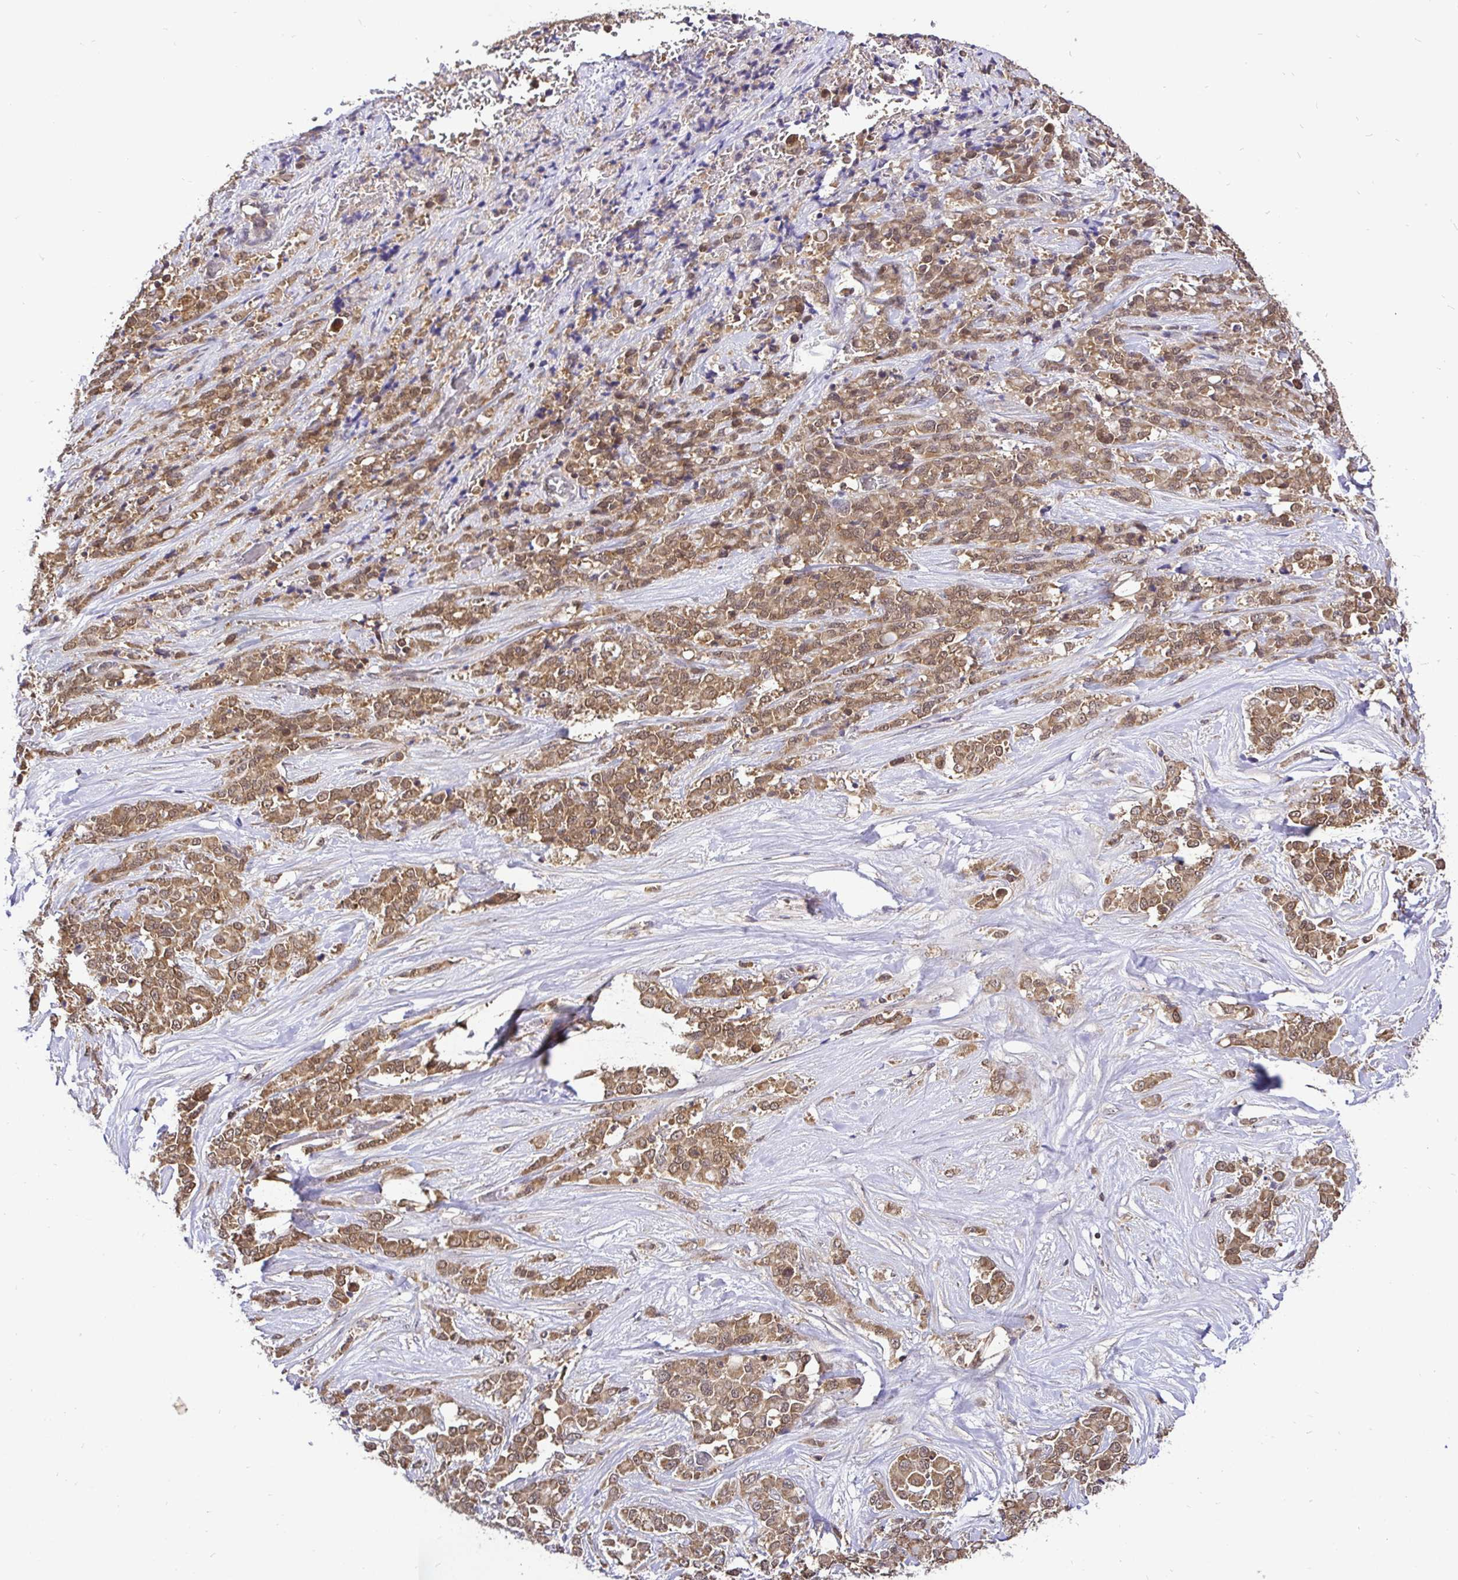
{"staining": {"intensity": "moderate", "quantity": ">75%", "location": "cytoplasmic/membranous,nuclear"}, "tissue": "stomach cancer", "cell_type": "Tumor cells", "image_type": "cancer", "snomed": [{"axis": "morphology", "description": "Adenocarcinoma, NOS"}, {"axis": "topography", "description": "Stomach"}], "caption": "Immunohistochemical staining of human stomach adenocarcinoma demonstrates moderate cytoplasmic/membranous and nuclear protein staining in about >75% of tumor cells.", "gene": "UBE2M", "patient": {"sex": "female", "age": 76}}